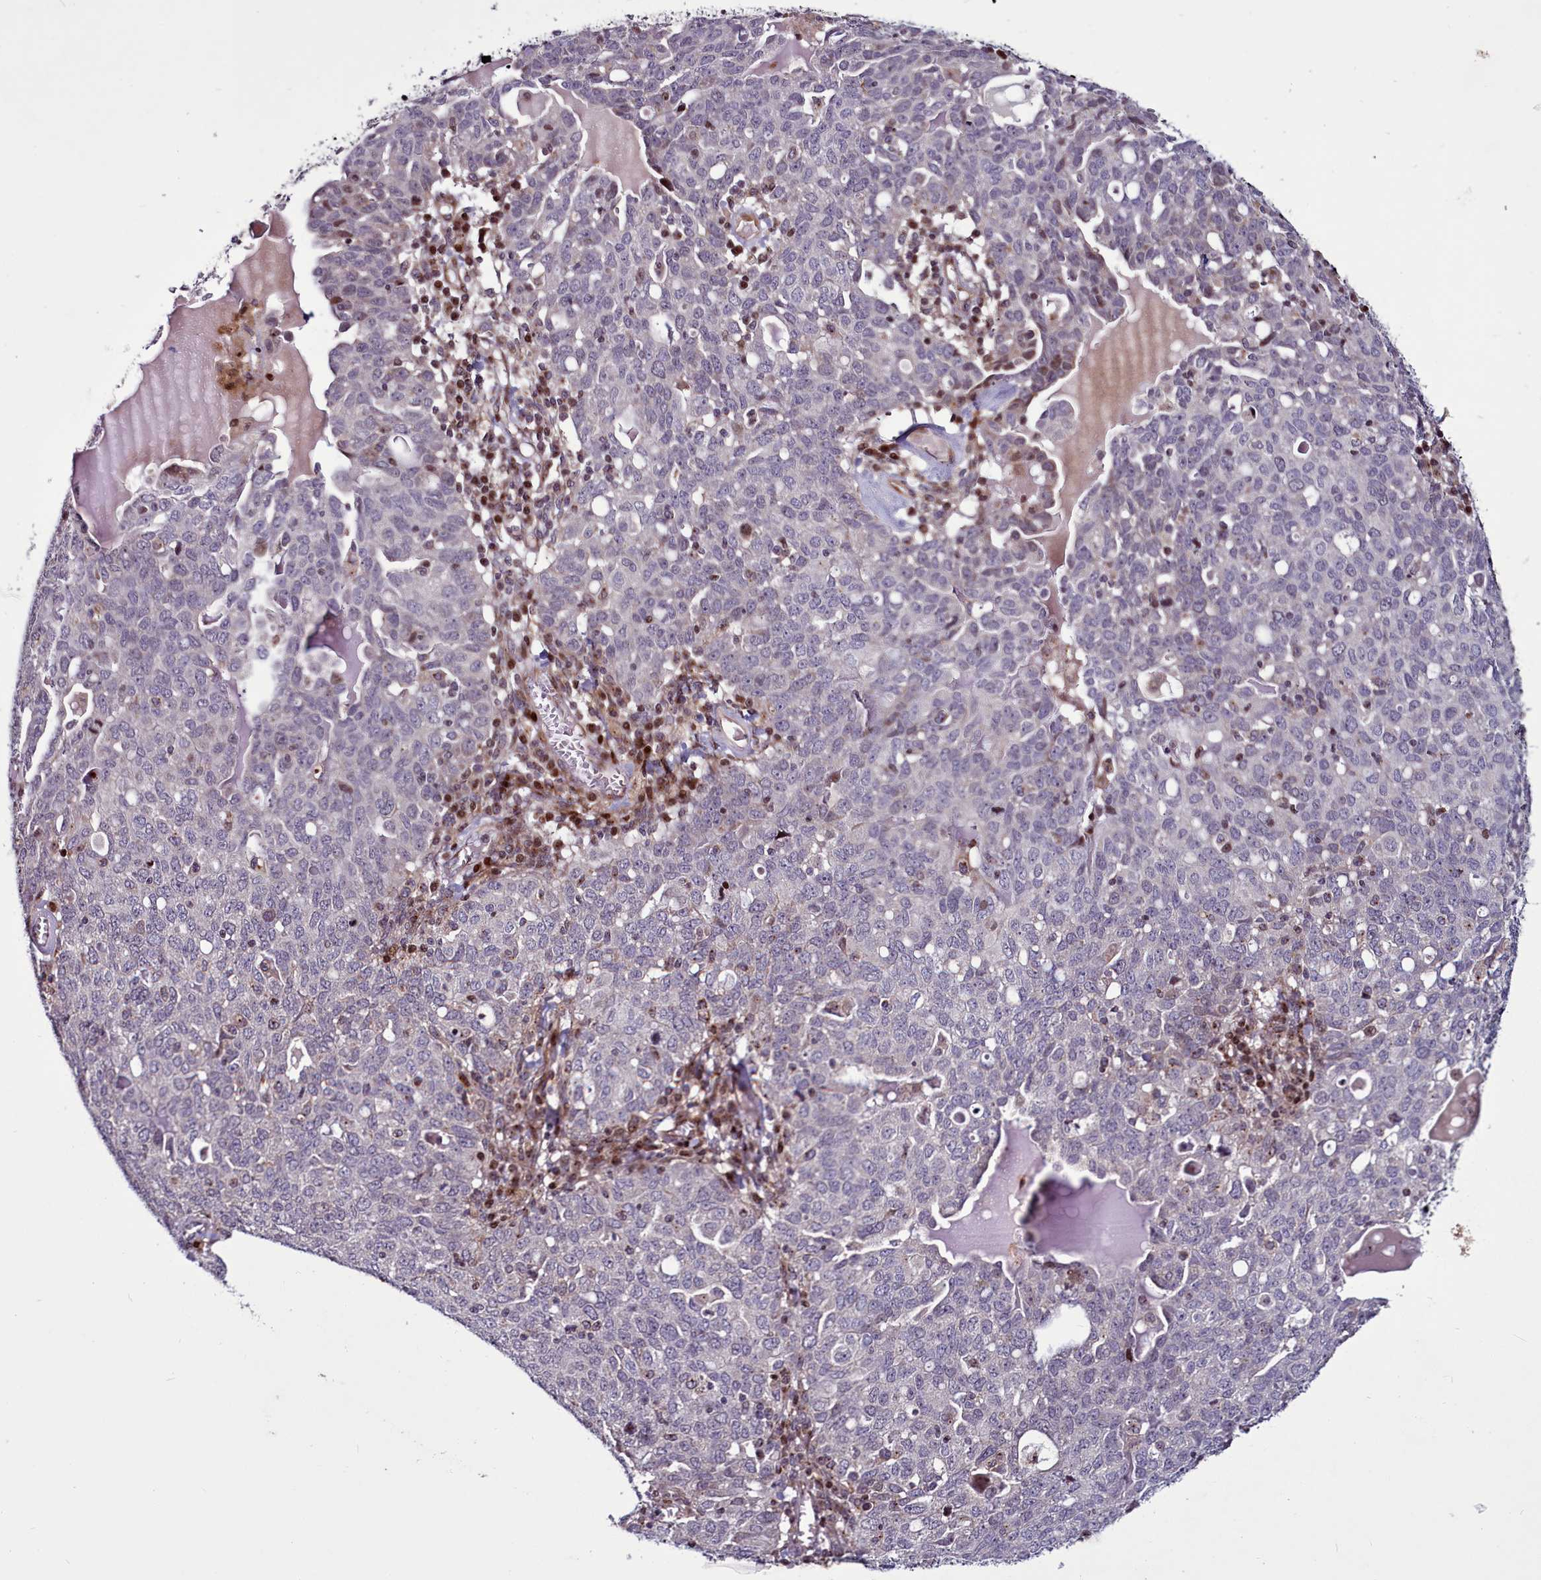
{"staining": {"intensity": "negative", "quantity": "none", "location": "none"}, "tissue": "ovarian cancer", "cell_type": "Tumor cells", "image_type": "cancer", "snomed": [{"axis": "morphology", "description": "Carcinoma, endometroid"}, {"axis": "topography", "description": "Ovary"}], "caption": "This is a micrograph of IHC staining of ovarian endometroid carcinoma, which shows no positivity in tumor cells.", "gene": "WBP11", "patient": {"sex": "female", "age": 62}}